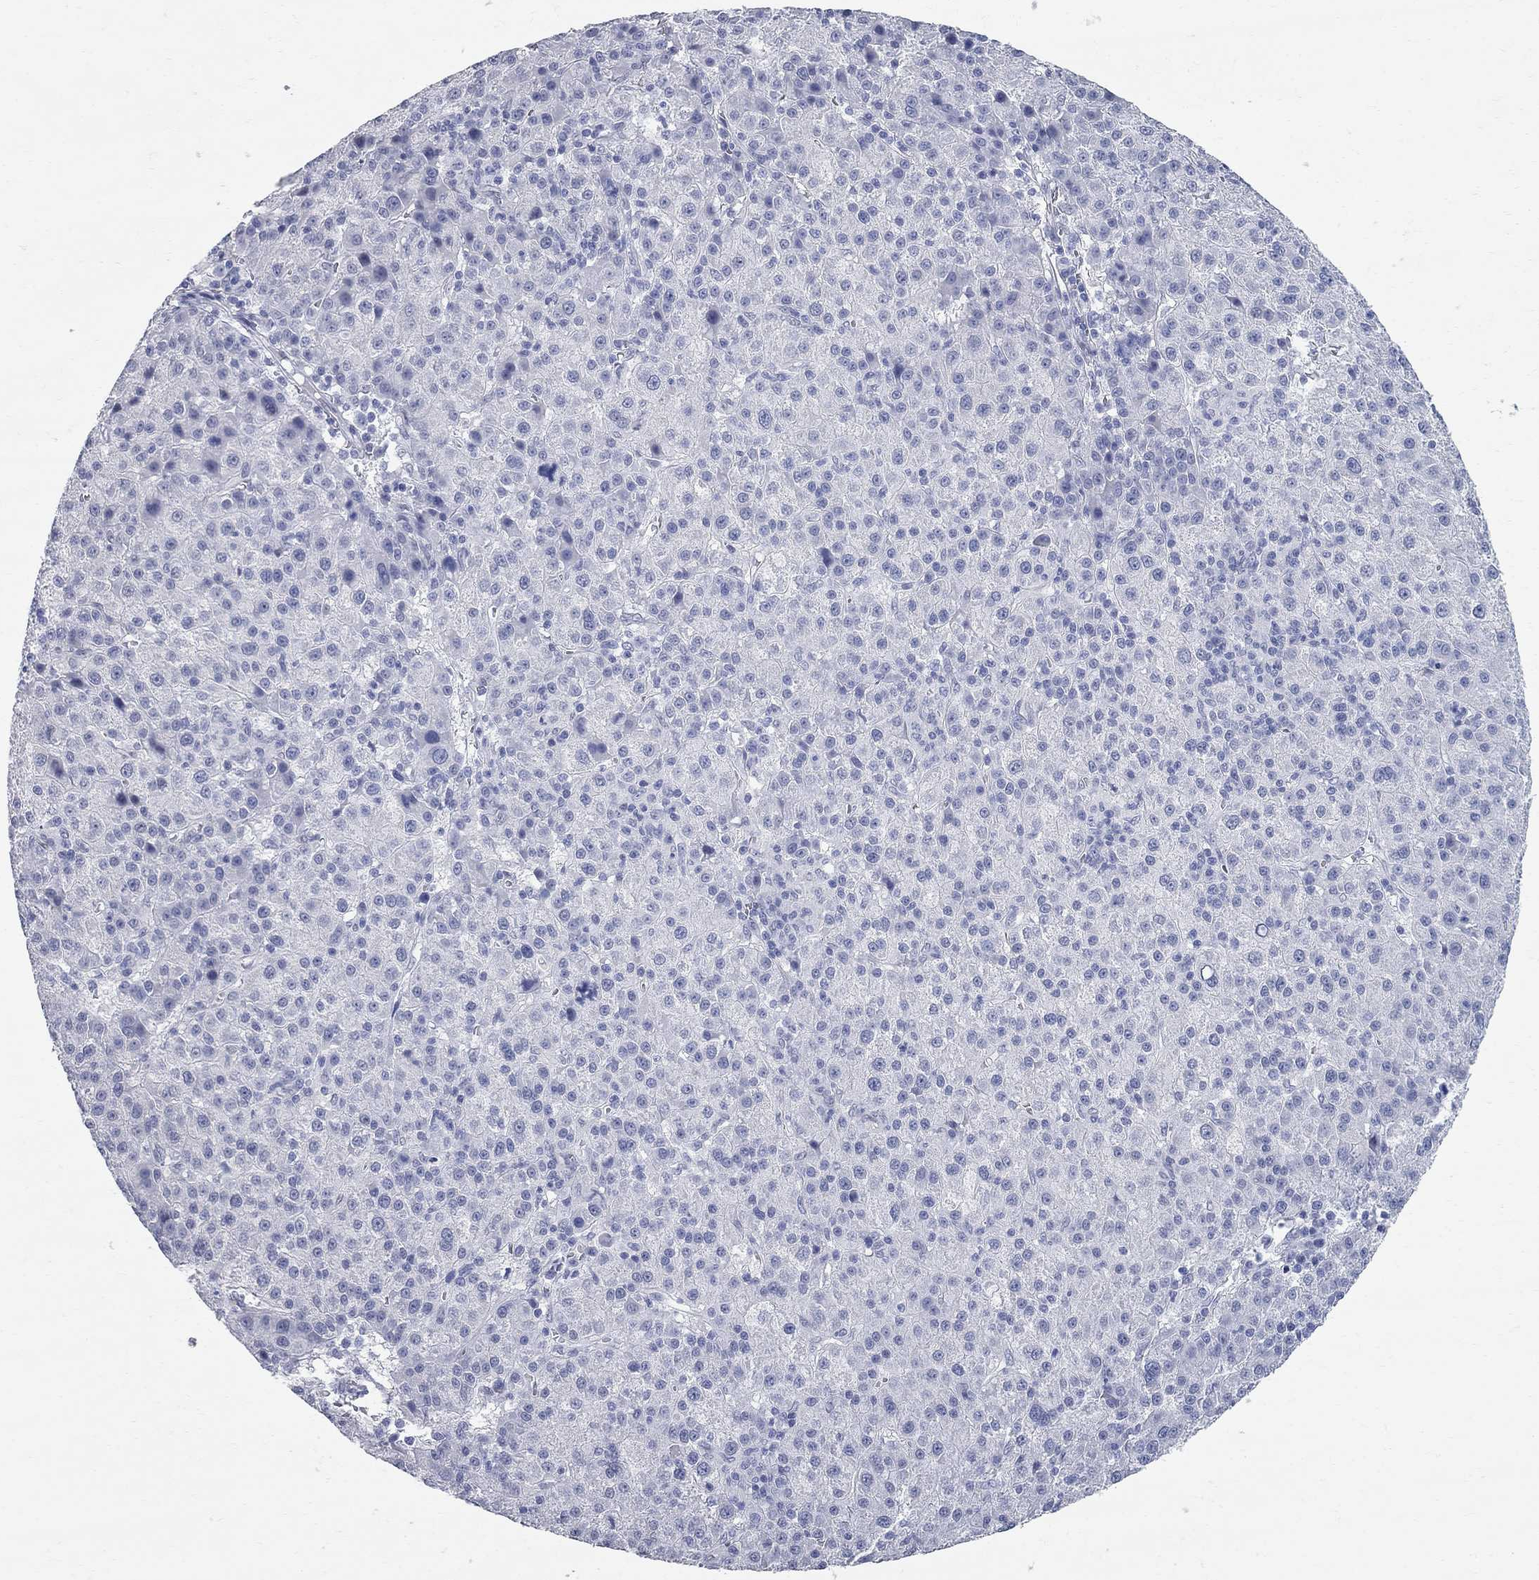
{"staining": {"intensity": "negative", "quantity": "none", "location": "none"}, "tissue": "liver cancer", "cell_type": "Tumor cells", "image_type": "cancer", "snomed": [{"axis": "morphology", "description": "Carcinoma, Hepatocellular, NOS"}, {"axis": "topography", "description": "Liver"}], "caption": "Liver cancer (hepatocellular carcinoma) was stained to show a protein in brown. There is no significant expression in tumor cells.", "gene": "BPIFB1", "patient": {"sex": "female", "age": 60}}